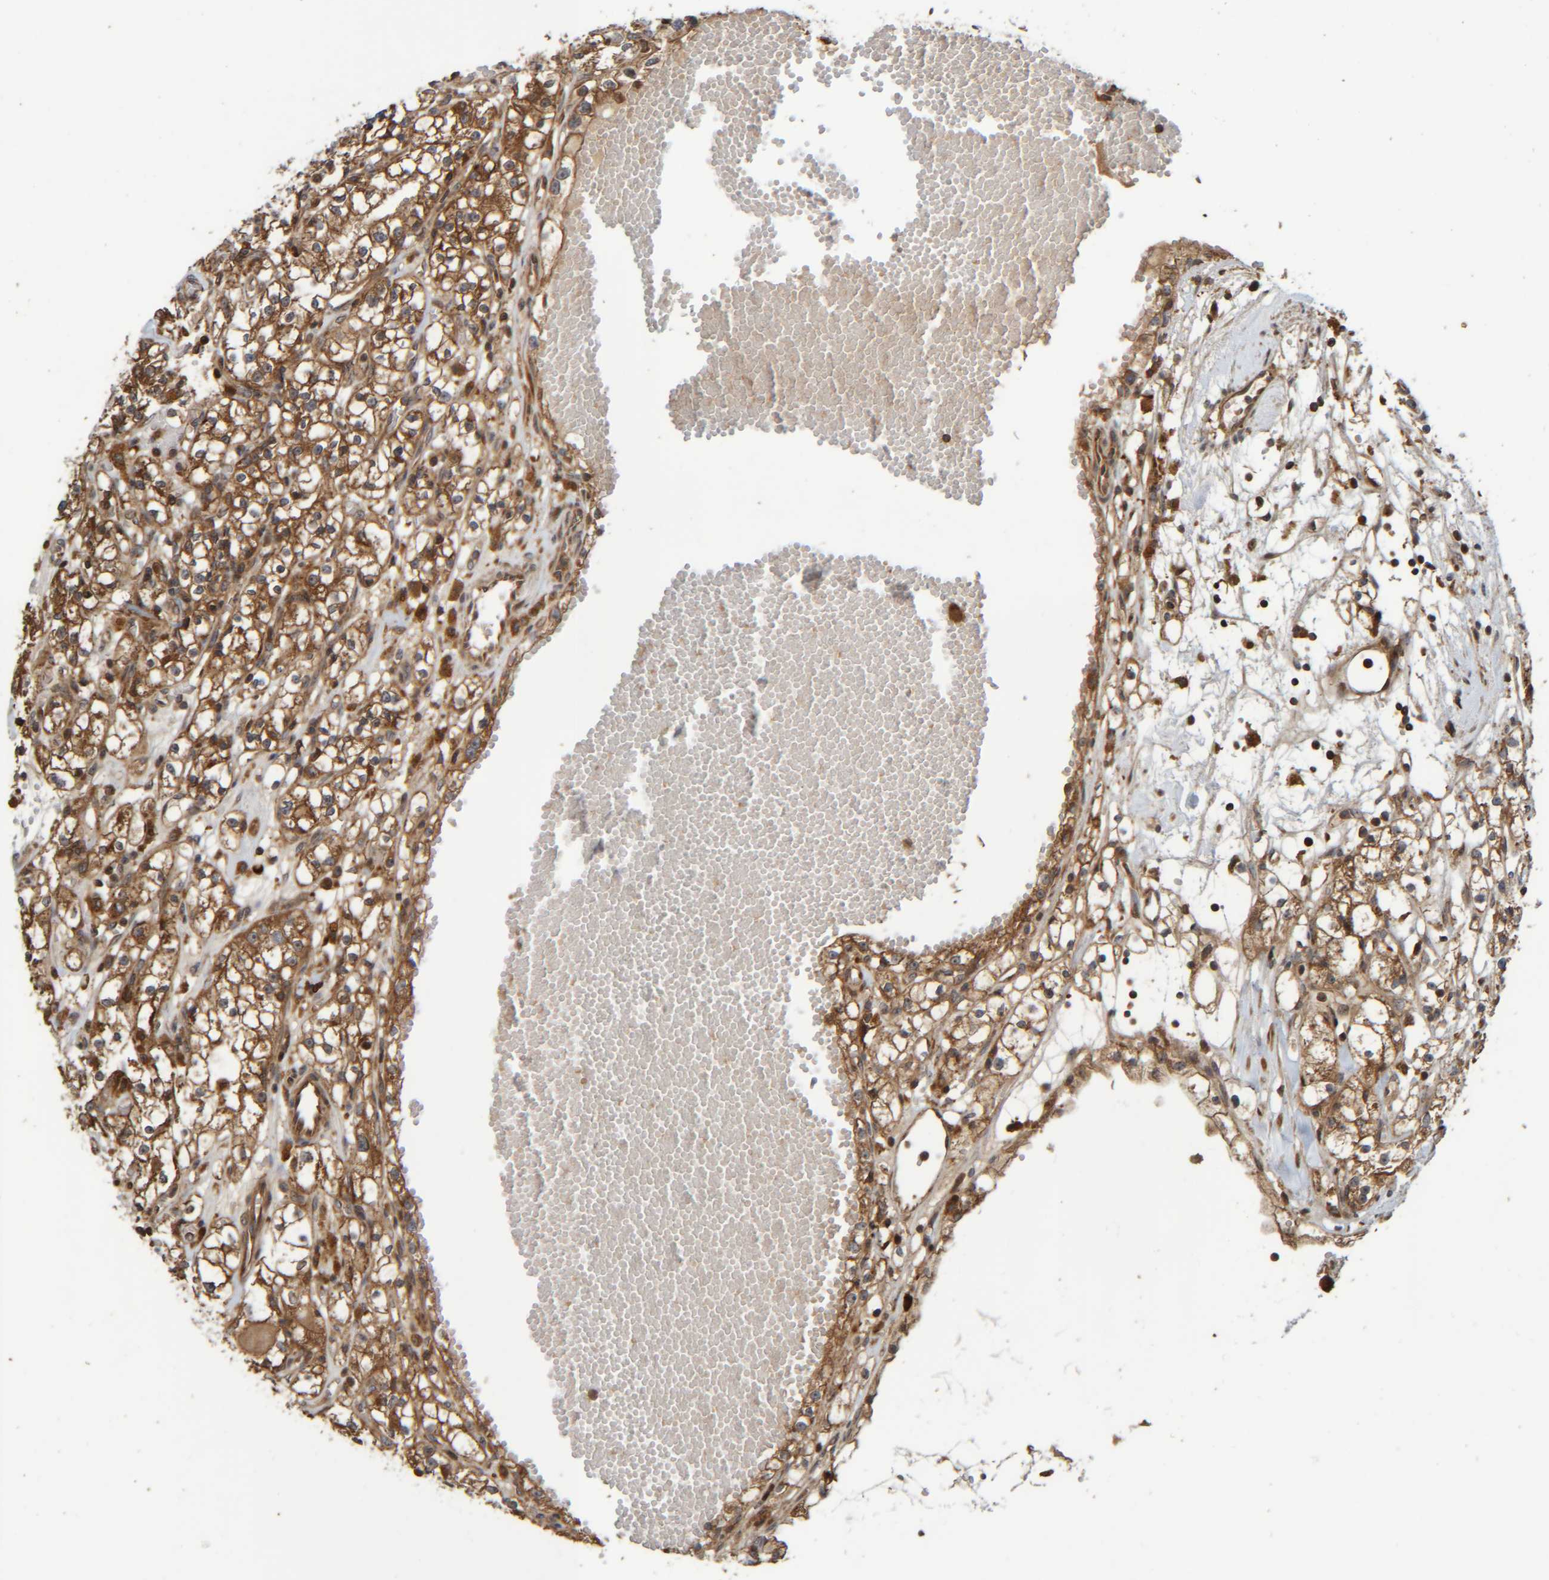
{"staining": {"intensity": "moderate", "quantity": ">75%", "location": "cytoplasmic/membranous"}, "tissue": "renal cancer", "cell_type": "Tumor cells", "image_type": "cancer", "snomed": [{"axis": "morphology", "description": "Adenocarcinoma, NOS"}, {"axis": "topography", "description": "Kidney"}], "caption": "A brown stain shows moderate cytoplasmic/membranous expression of a protein in human renal cancer tumor cells.", "gene": "CCDC57", "patient": {"sex": "male", "age": 56}}